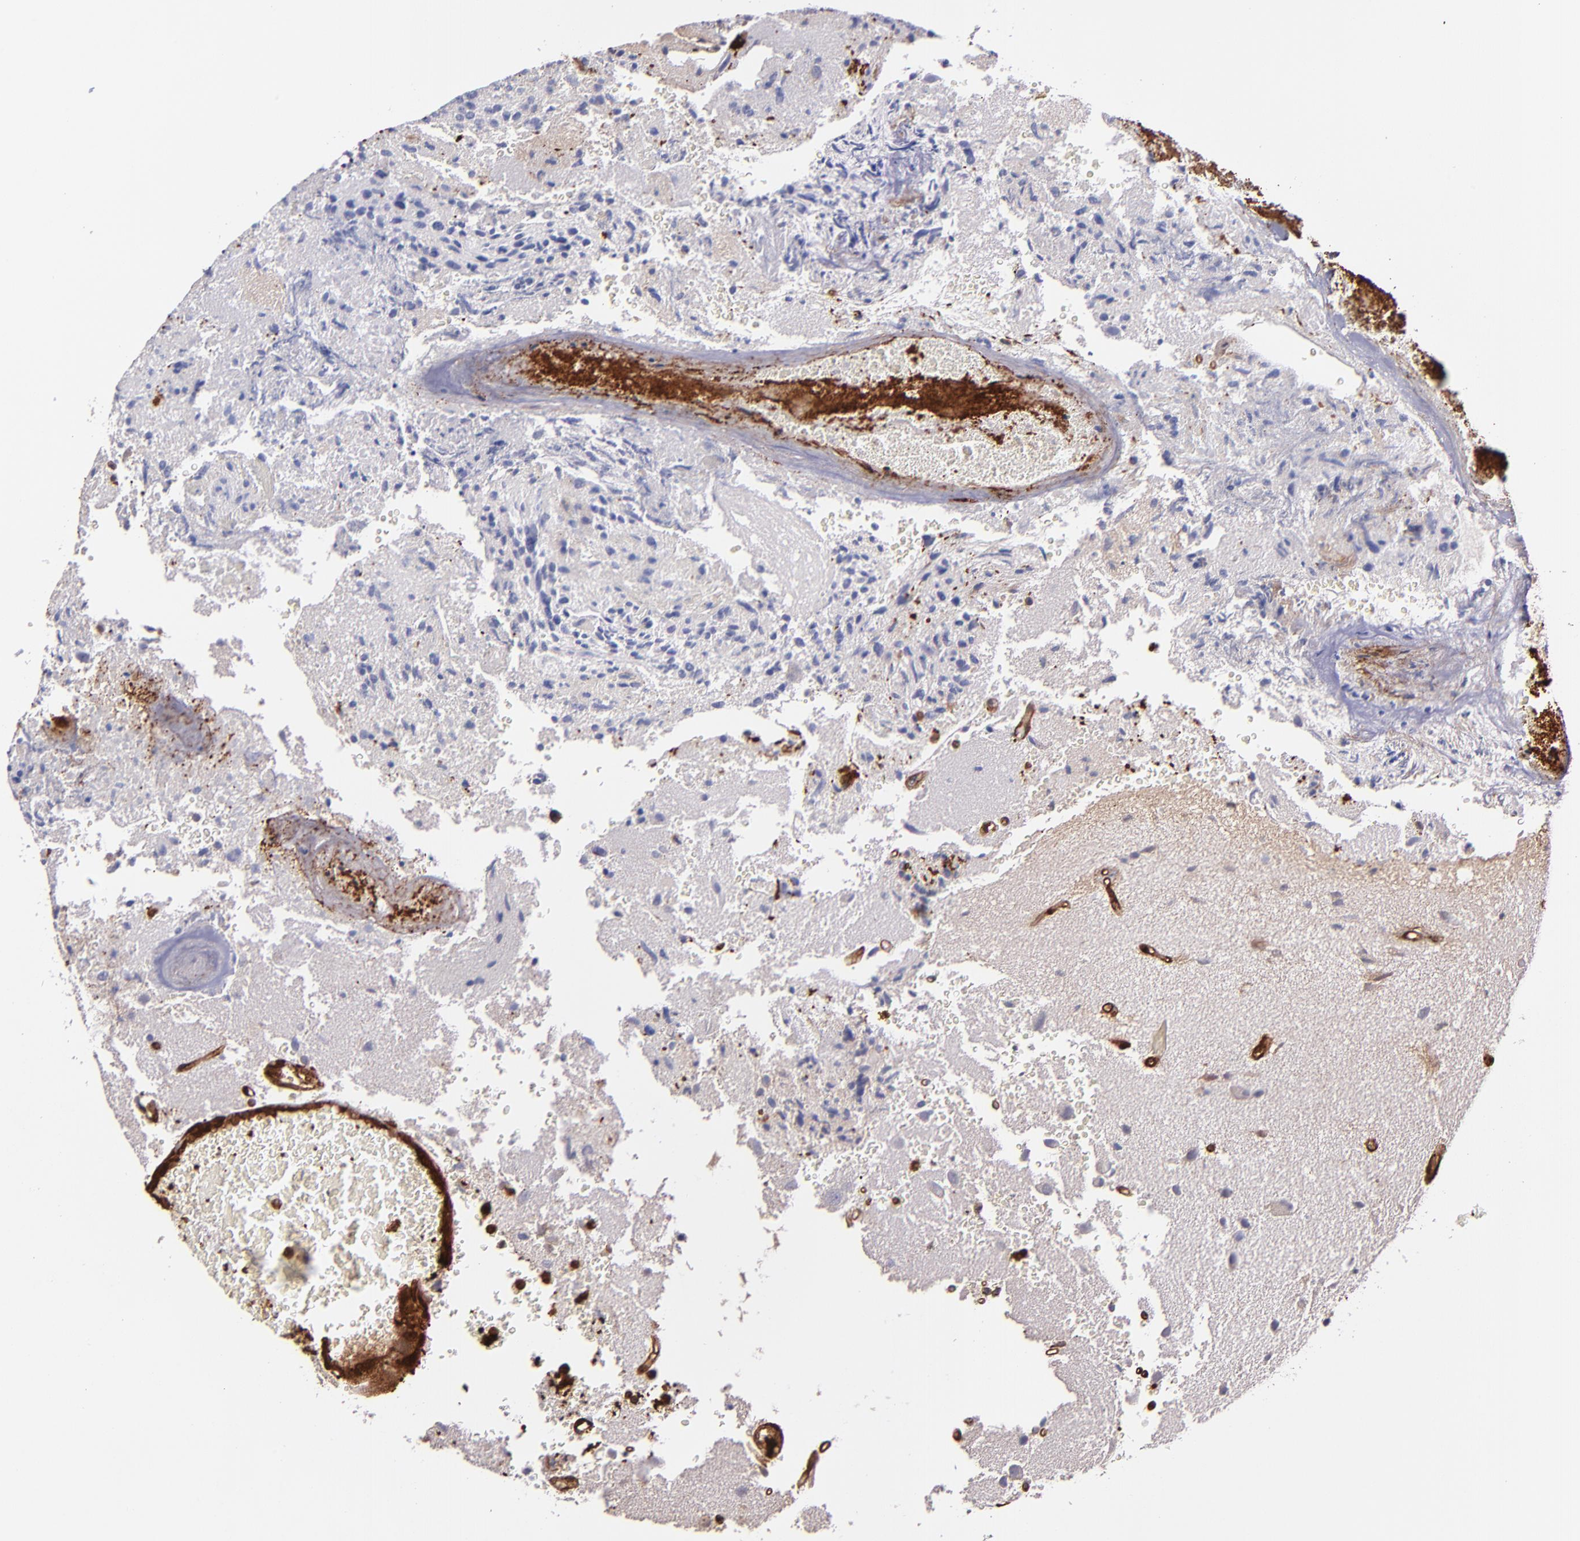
{"staining": {"intensity": "moderate", "quantity": "25%-75%", "location": "cytoplasmic/membranous"}, "tissue": "glioma", "cell_type": "Tumor cells", "image_type": "cancer", "snomed": [{"axis": "morphology", "description": "Normal tissue, NOS"}, {"axis": "morphology", "description": "Glioma, malignant, High grade"}, {"axis": "topography", "description": "Cerebral cortex"}], "caption": "An immunohistochemistry photomicrograph of neoplastic tissue is shown. Protein staining in brown shows moderate cytoplasmic/membranous positivity in glioma within tumor cells.", "gene": "VCL", "patient": {"sex": "male", "age": 75}}